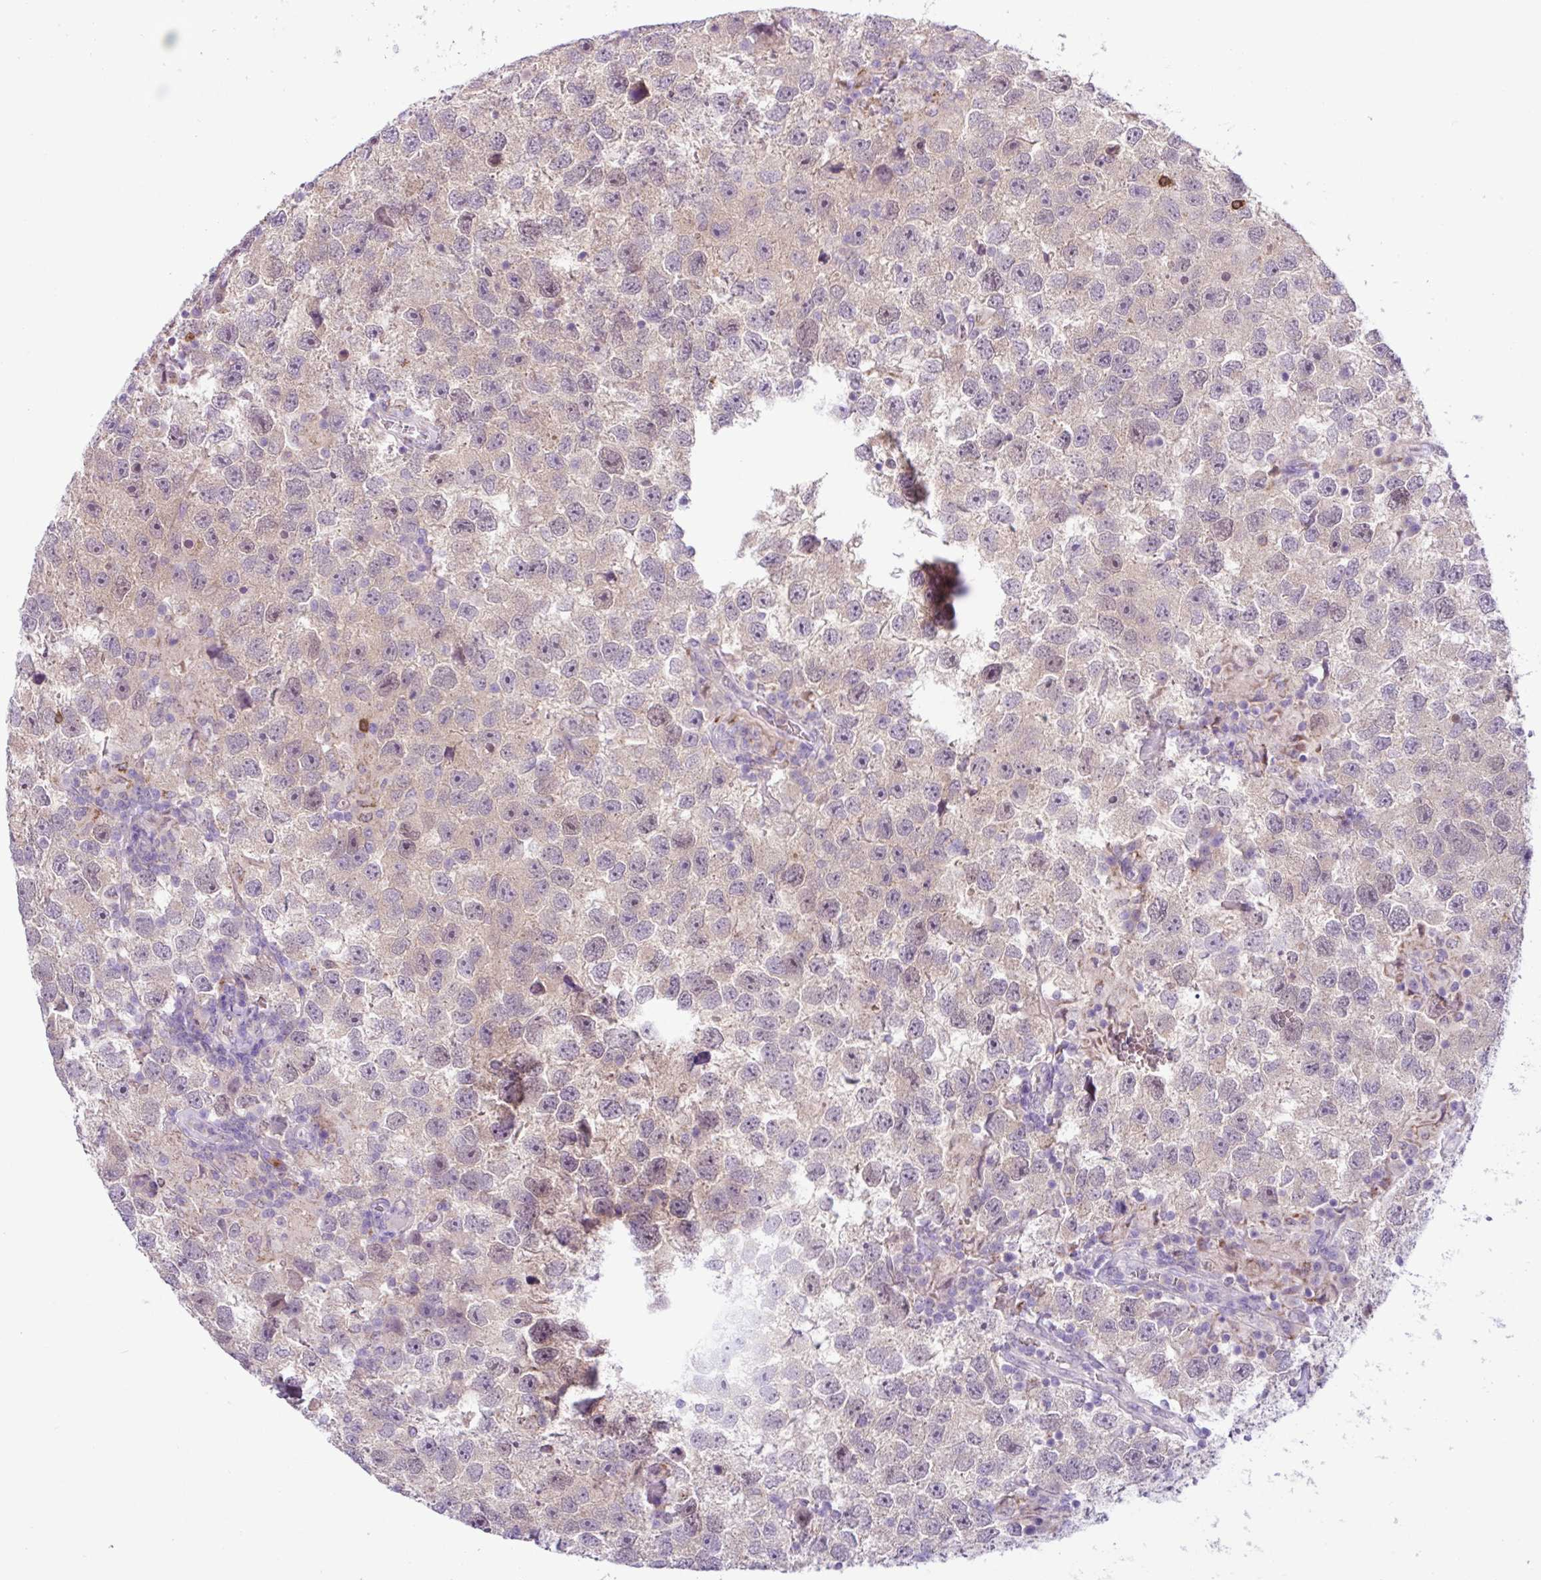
{"staining": {"intensity": "weak", "quantity": "<25%", "location": "cytoplasmic/membranous"}, "tissue": "testis cancer", "cell_type": "Tumor cells", "image_type": "cancer", "snomed": [{"axis": "morphology", "description": "Seminoma, NOS"}, {"axis": "topography", "description": "Testis"}], "caption": "Tumor cells show no significant protein positivity in testis seminoma.", "gene": "TONSL", "patient": {"sex": "male", "age": 26}}